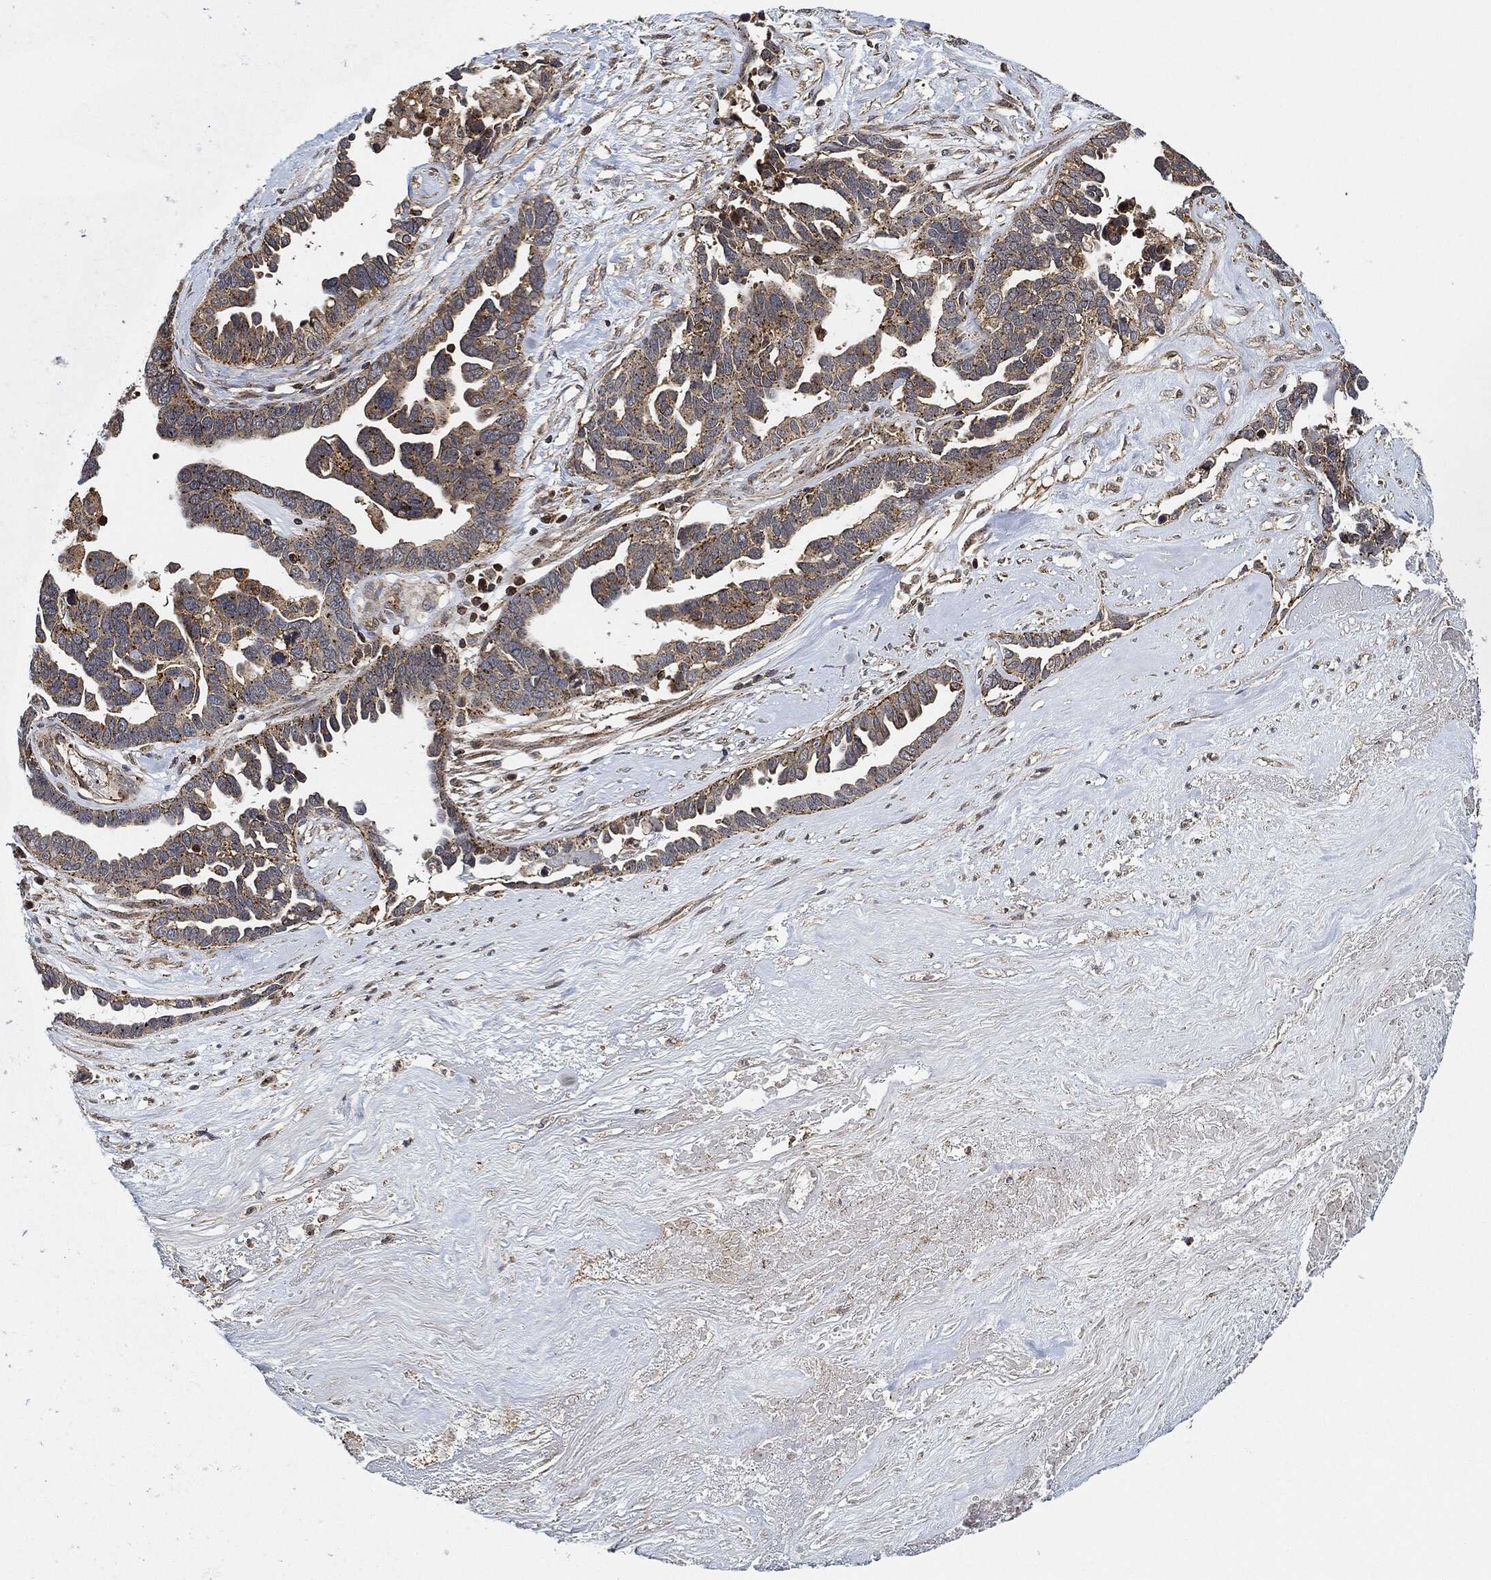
{"staining": {"intensity": "strong", "quantity": "25%-75%", "location": "cytoplasmic/membranous"}, "tissue": "ovarian cancer", "cell_type": "Tumor cells", "image_type": "cancer", "snomed": [{"axis": "morphology", "description": "Cystadenocarcinoma, serous, NOS"}, {"axis": "topography", "description": "Ovary"}], "caption": "Immunohistochemical staining of ovarian serous cystadenocarcinoma demonstrates high levels of strong cytoplasmic/membranous positivity in approximately 25%-75% of tumor cells.", "gene": "MAP3K3", "patient": {"sex": "female", "age": 54}}